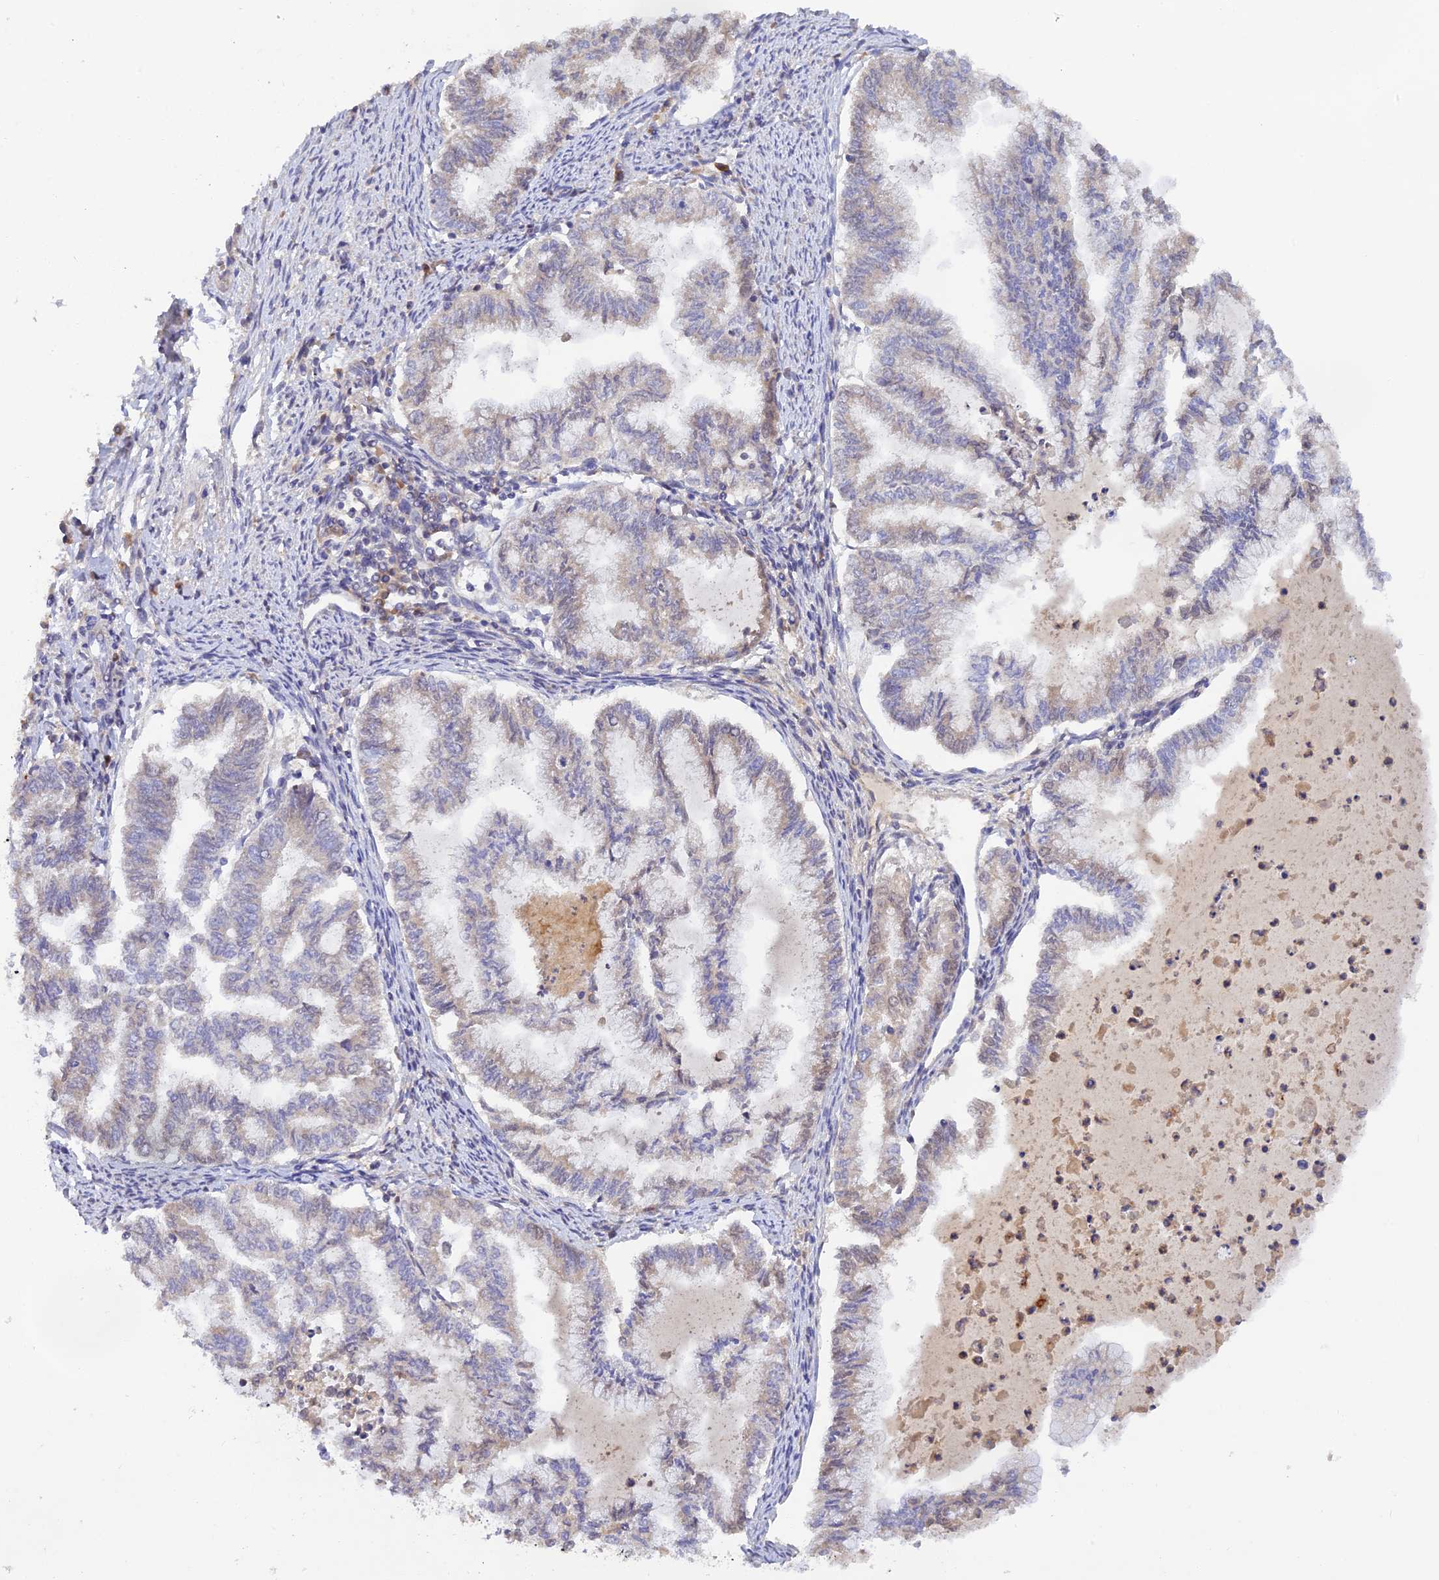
{"staining": {"intensity": "negative", "quantity": "none", "location": "none"}, "tissue": "endometrial cancer", "cell_type": "Tumor cells", "image_type": "cancer", "snomed": [{"axis": "morphology", "description": "Adenocarcinoma, NOS"}, {"axis": "topography", "description": "Endometrium"}], "caption": "A micrograph of human endometrial adenocarcinoma is negative for staining in tumor cells.", "gene": "ZNF436", "patient": {"sex": "female", "age": 79}}